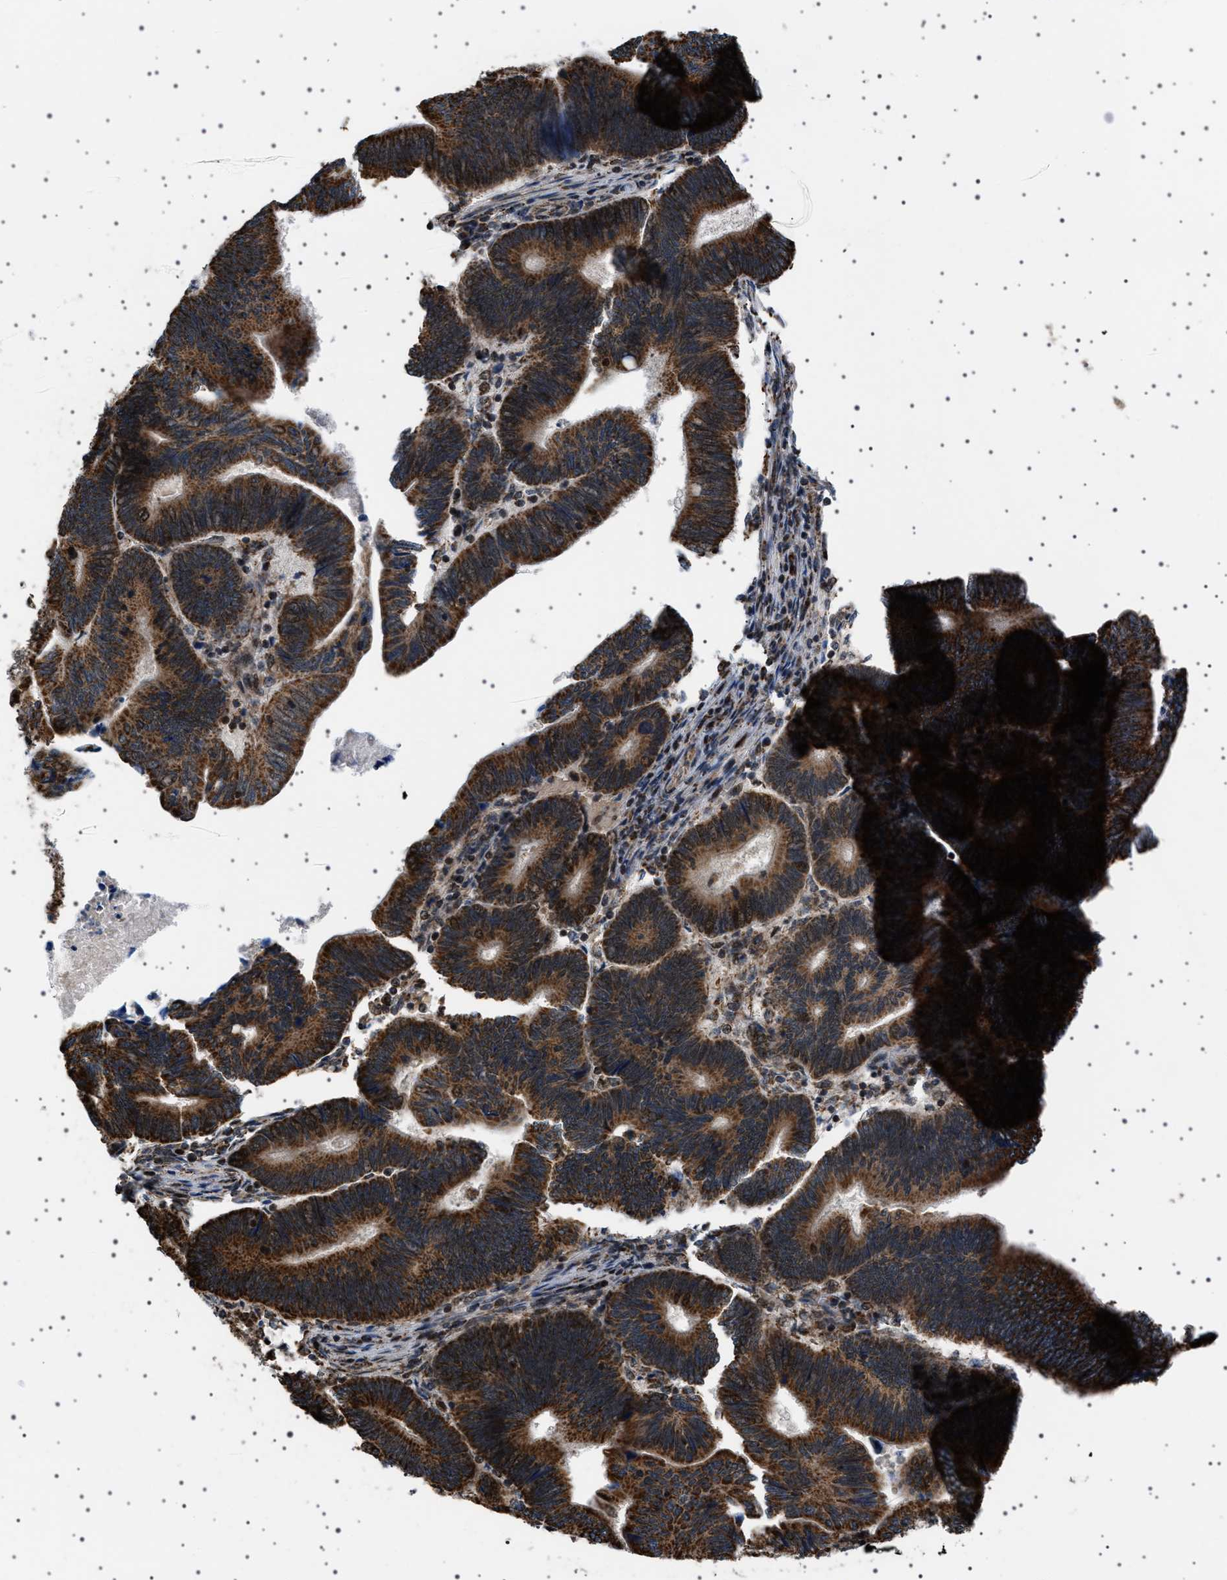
{"staining": {"intensity": "strong", "quantity": ">75%", "location": "cytoplasmic/membranous"}, "tissue": "pancreatic cancer", "cell_type": "Tumor cells", "image_type": "cancer", "snomed": [{"axis": "morphology", "description": "Adenocarcinoma, NOS"}, {"axis": "topography", "description": "Pancreas"}], "caption": "Immunohistochemistry (IHC) of pancreatic adenocarcinoma exhibits high levels of strong cytoplasmic/membranous positivity in about >75% of tumor cells.", "gene": "MELK", "patient": {"sex": "female", "age": 70}}